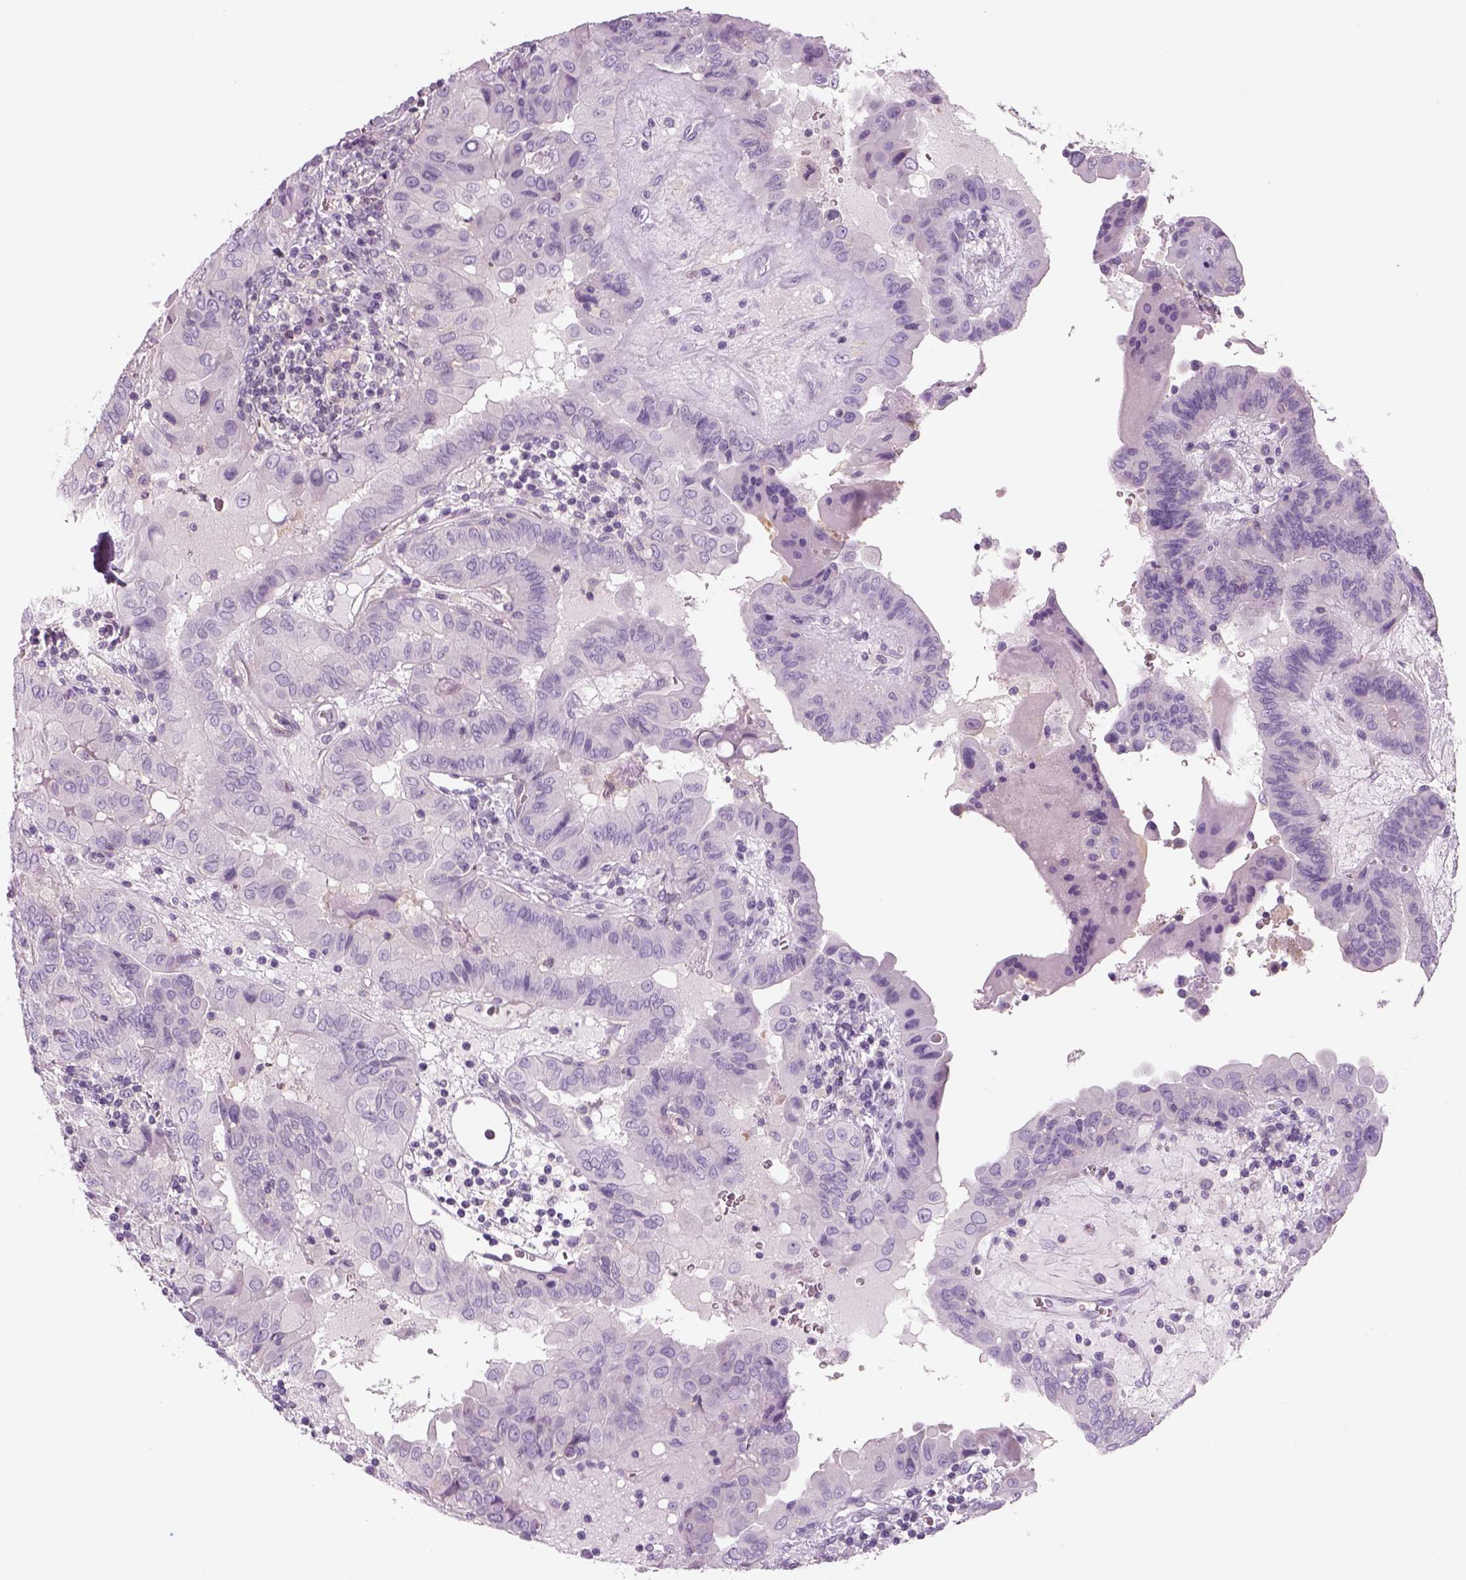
{"staining": {"intensity": "negative", "quantity": "none", "location": "none"}, "tissue": "thyroid cancer", "cell_type": "Tumor cells", "image_type": "cancer", "snomed": [{"axis": "morphology", "description": "Papillary adenocarcinoma, NOS"}, {"axis": "topography", "description": "Thyroid gland"}], "caption": "This image is of papillary adenocarcinoma (thyroid) stained with immunohistochemistry (IHC) to label a protein in brown with the nuclei are counter-stained blue. There is no positivity in tumor cells. (DAB (3,3'-diaminobenzidine) IHC visualized using brightfield microscopy, high magnification).", "gene": "SLC1A7", "patient": {"sex": "female", "age": 37}}